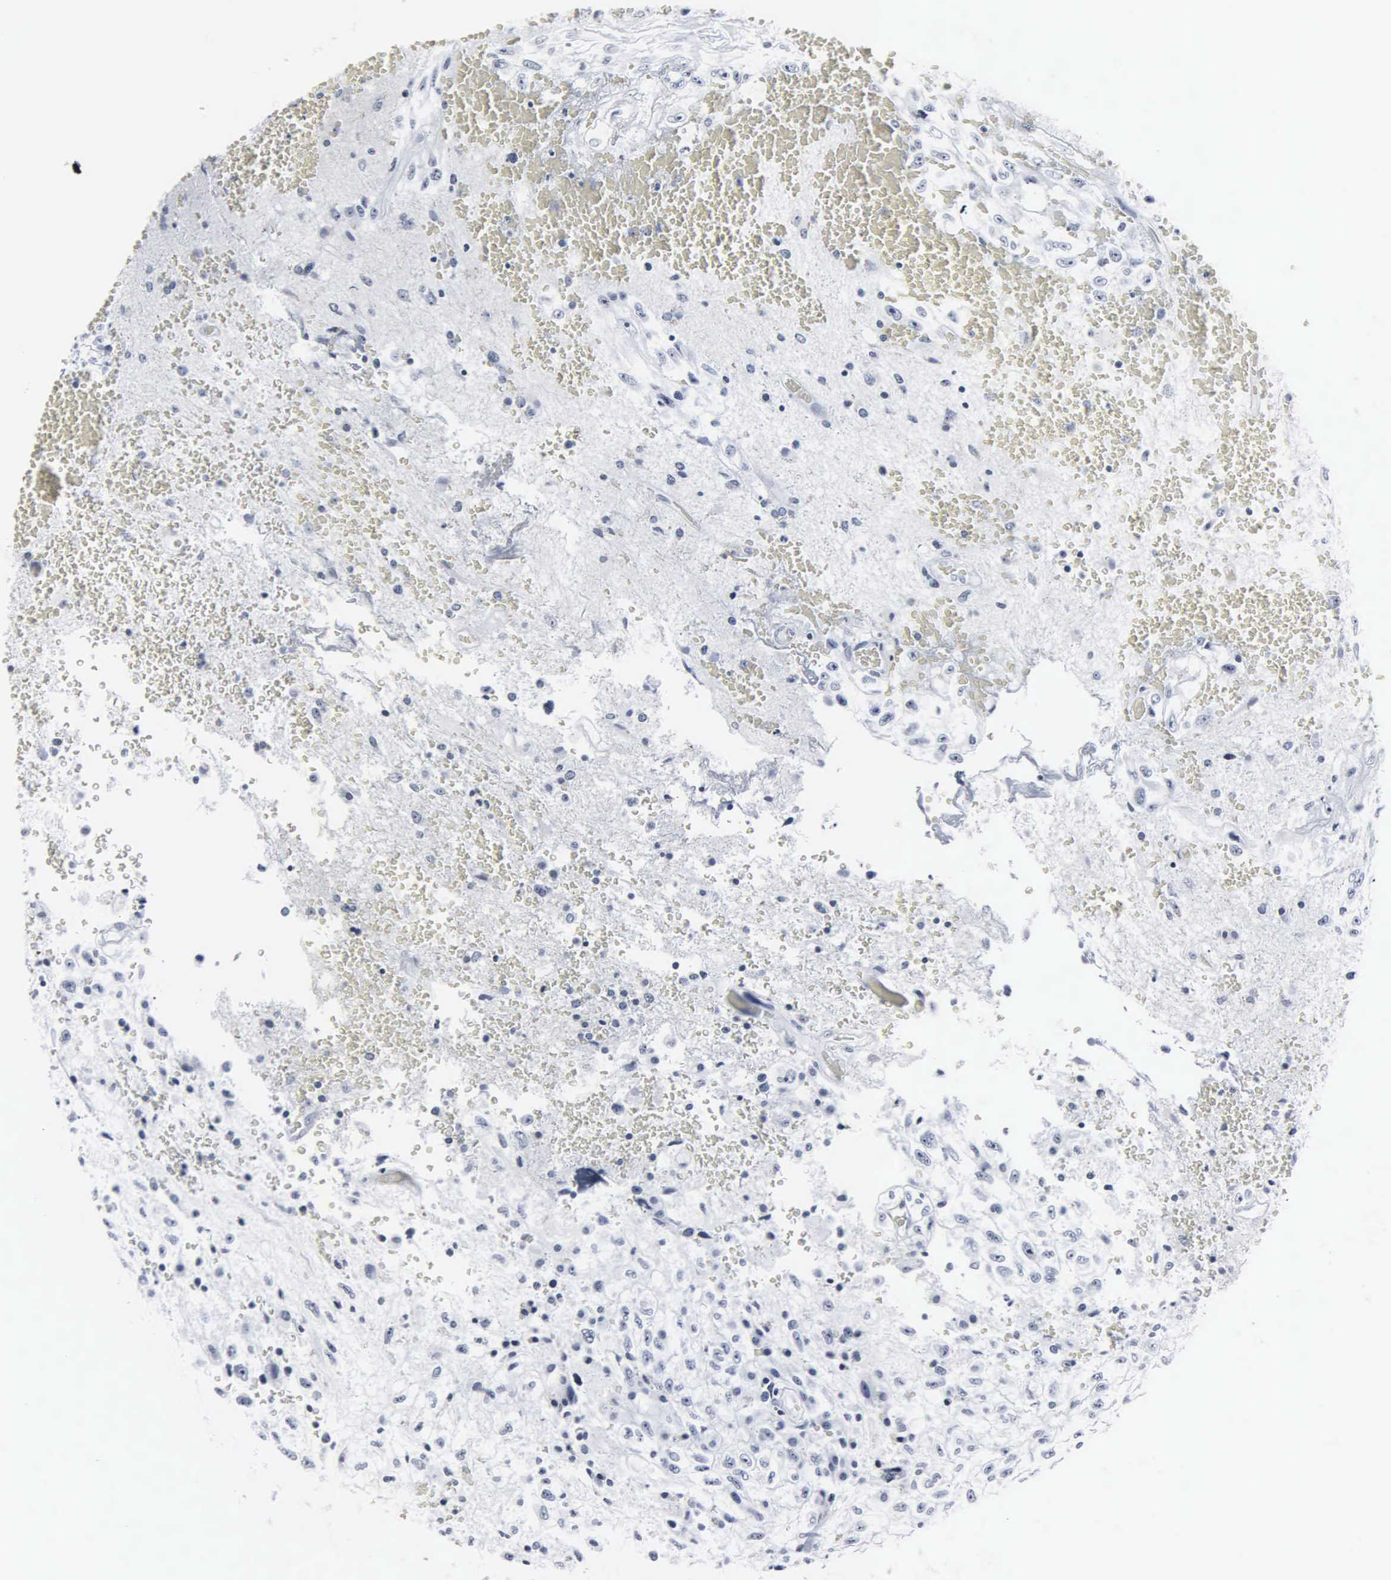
{"staining": {"intensity": "negative", "quantity": "none", "location": "none"}, "tissue": "glioma", "cell_type": "Tumor cells", "image_type": "cancer", "snomed": [{"axis": "morphology", "description": "Glioma, malignant, High grade"}, {"axis": "topography", "description": "Brain"}], "caption": "Tumor cells are negative for brown protein staining in malignant glioma (high-grade). The staining was performed using DAB to visualize the protein expression in brown, while the nuclei were stained in blue with hematoxylin (Magnification: 20x).", "gene": "DGCR2", "patient": {"sex": "male", "age": 48}}